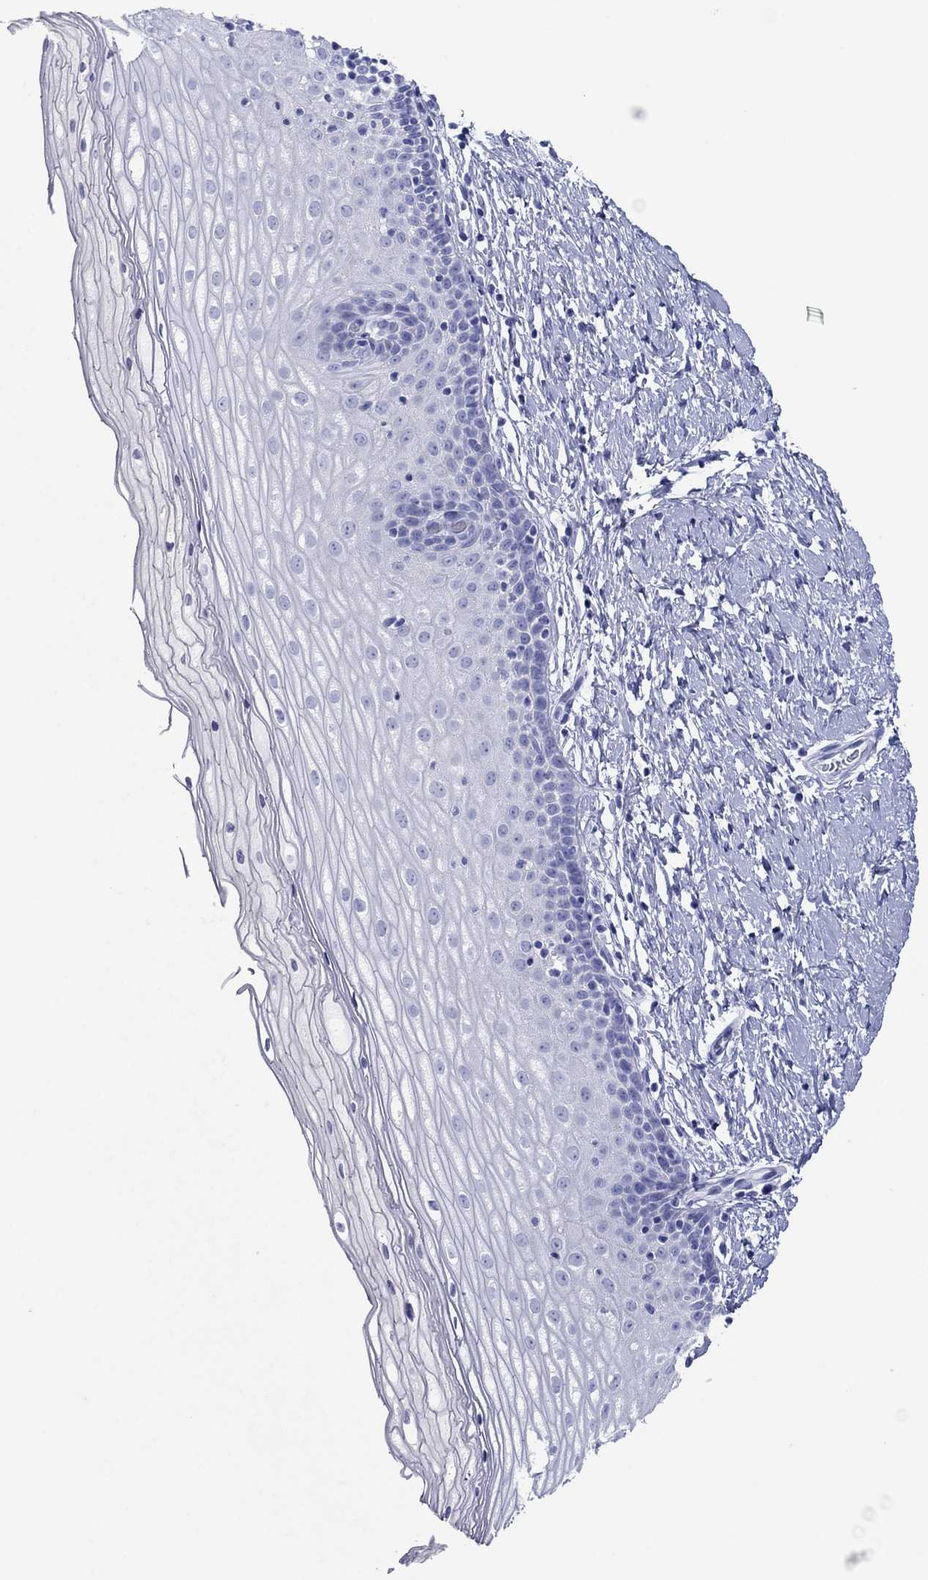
{"staining": {"intensity": "negative", "quantity": "none", "location": "none"}, "tissue": "cervix", "cell_type": "Squamous epithelial cells", "image_type": "normal", "snomed": [{"axis": "morphology", "description": "Normal tissue, NOS"}, {"axis": "topography", "description": "Cervix"}], "caption": "Immunohistochemical staining of unremarkable human cervix exhibits no significant staining in squamous epithelial cells.", "gene": "ATP4A", "patient": {"sex": "female", "age": 37}}